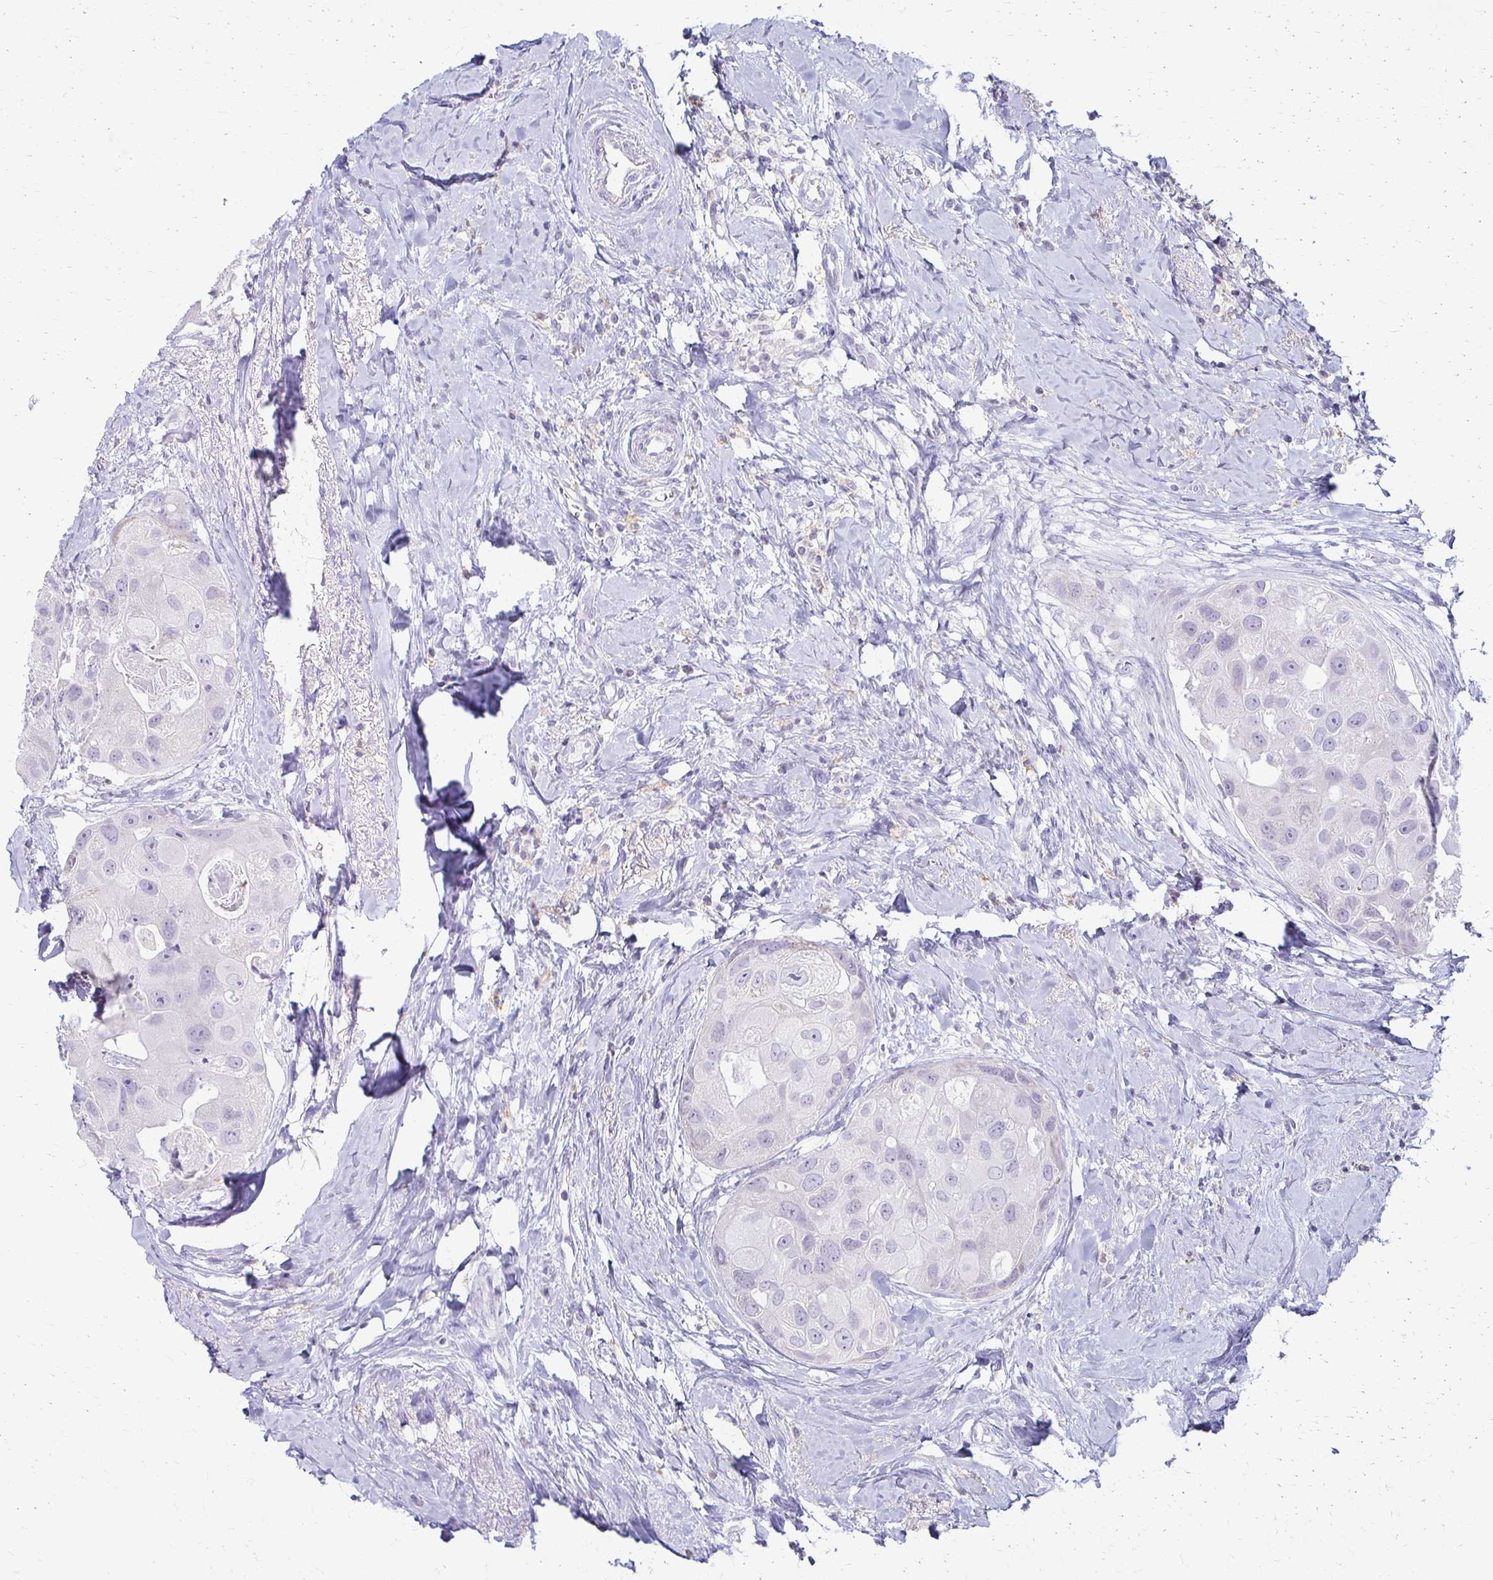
{"staining": {"intensity": "negative", "quantity": "none", "location": "none"}, "tissue": "breast cancer", "cell_type": "Tumor cells", "image_type": "cancer", "snomed": [{"axis": "morphology", "description": "Duct carcinoma"}, {"axis": "topography", "description": "Breast"}], "caption": "Immunohistochemistry (IHC) micrograph of neoplastic tissue: human breast infiltrating ductal carcinoma stained with DAB (3,3'-diaminobenzidine) exhibits no significant protein staining in tumor cells.", "gene": "FCGR2B", "patient": {"sex": "female", "age": 43}}